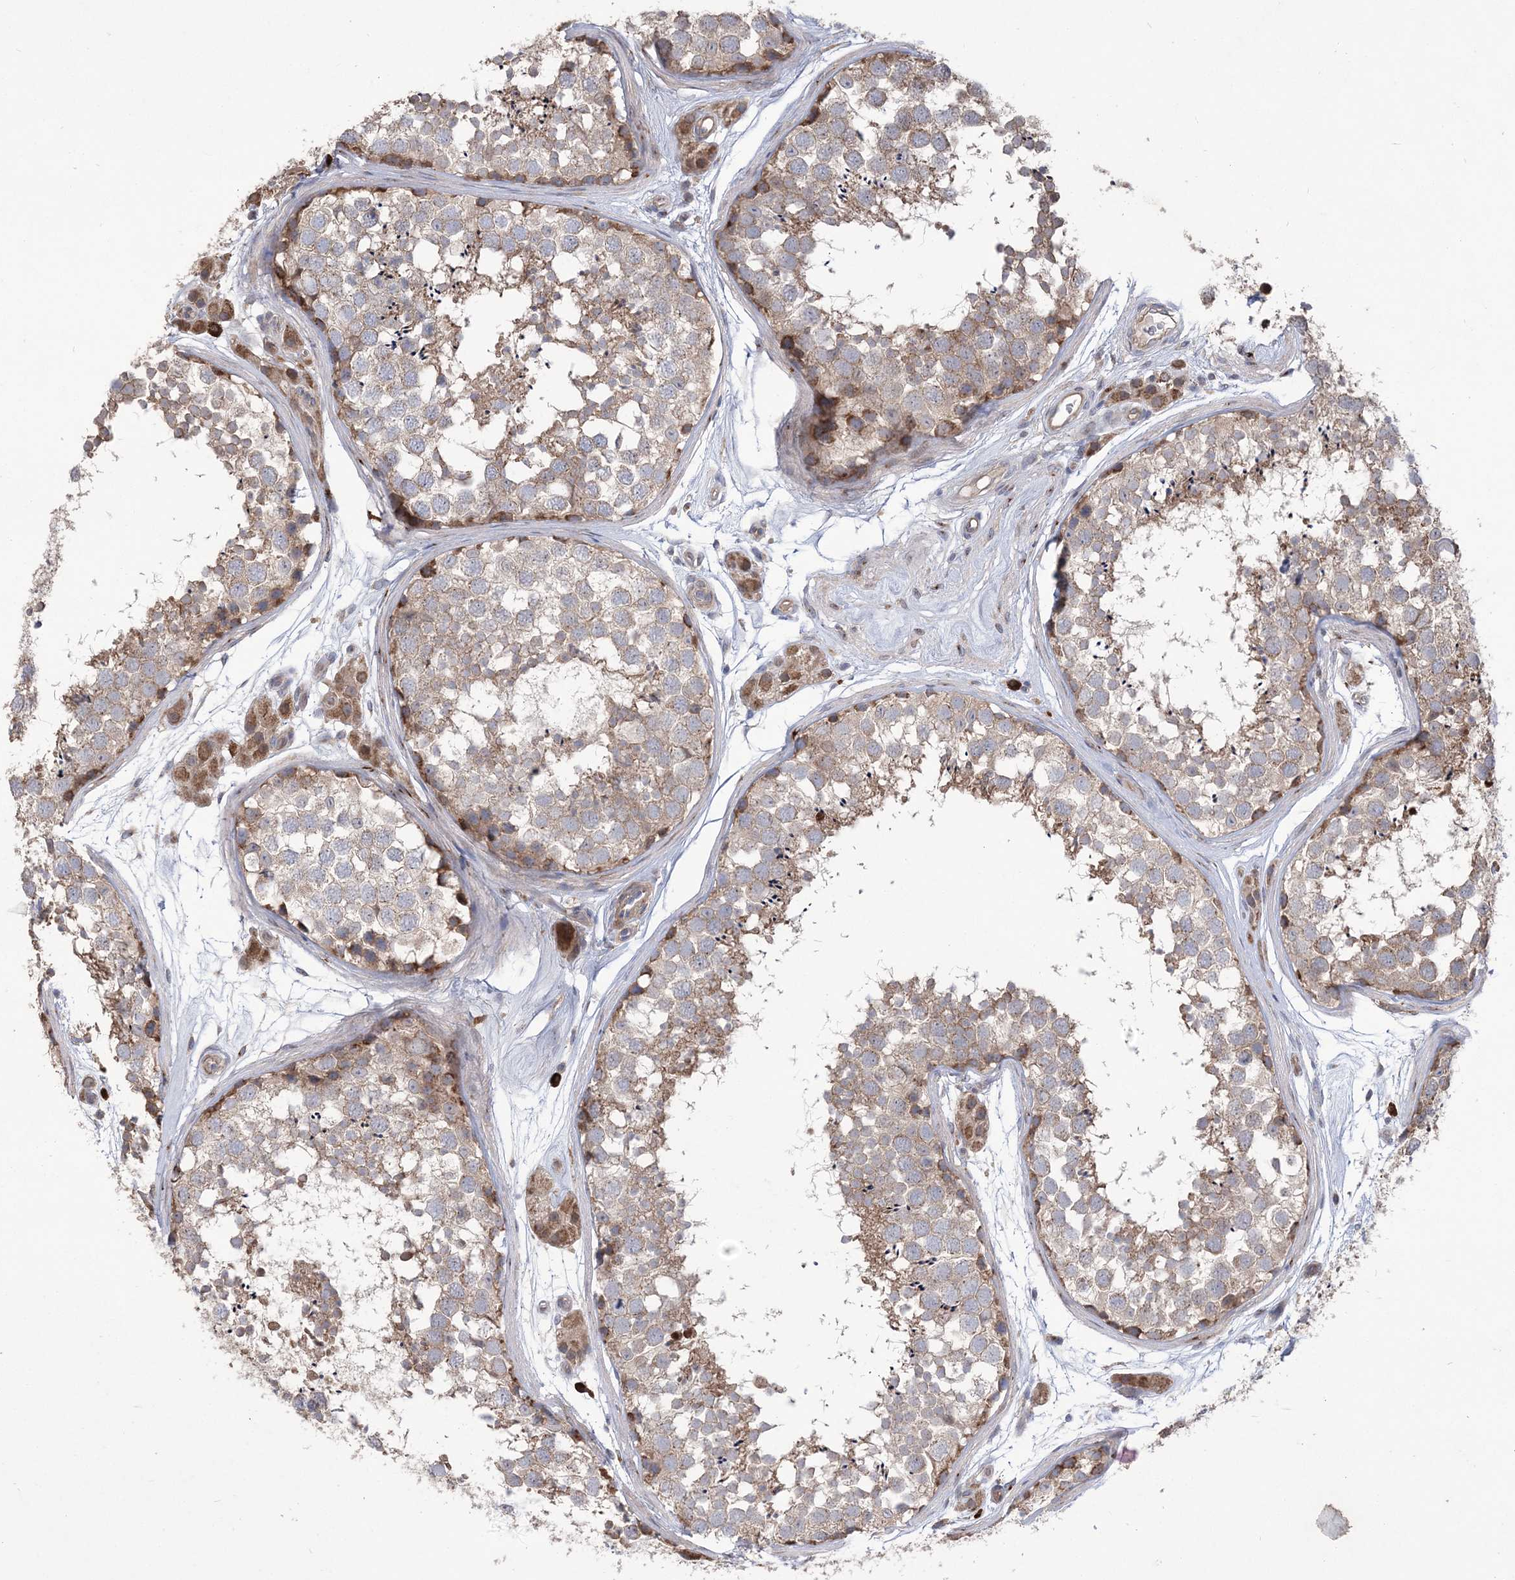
{"staining": {"intensity": "moderate", "quantity": "<25%", "location": "cytoplasmic/membranous"}, "tissue": "testis", "cell_type": "Cells in seminiferous ducts", "image_type": "normal", "snomed": [{"axis": "morphology", "description": "Normal tissue, NOS"}, {"axis": "topography", "description": "Testis"}], "caption": "A photomicrograph showing moderate cytoplasmic/membranous staining in approximately <25% of cells in seminiferous ducts in normal testis, as visualized by brown immunohistochemical staining.", "gene": "MTRF1L", "patient": {"sex": "male", "age": 56}}